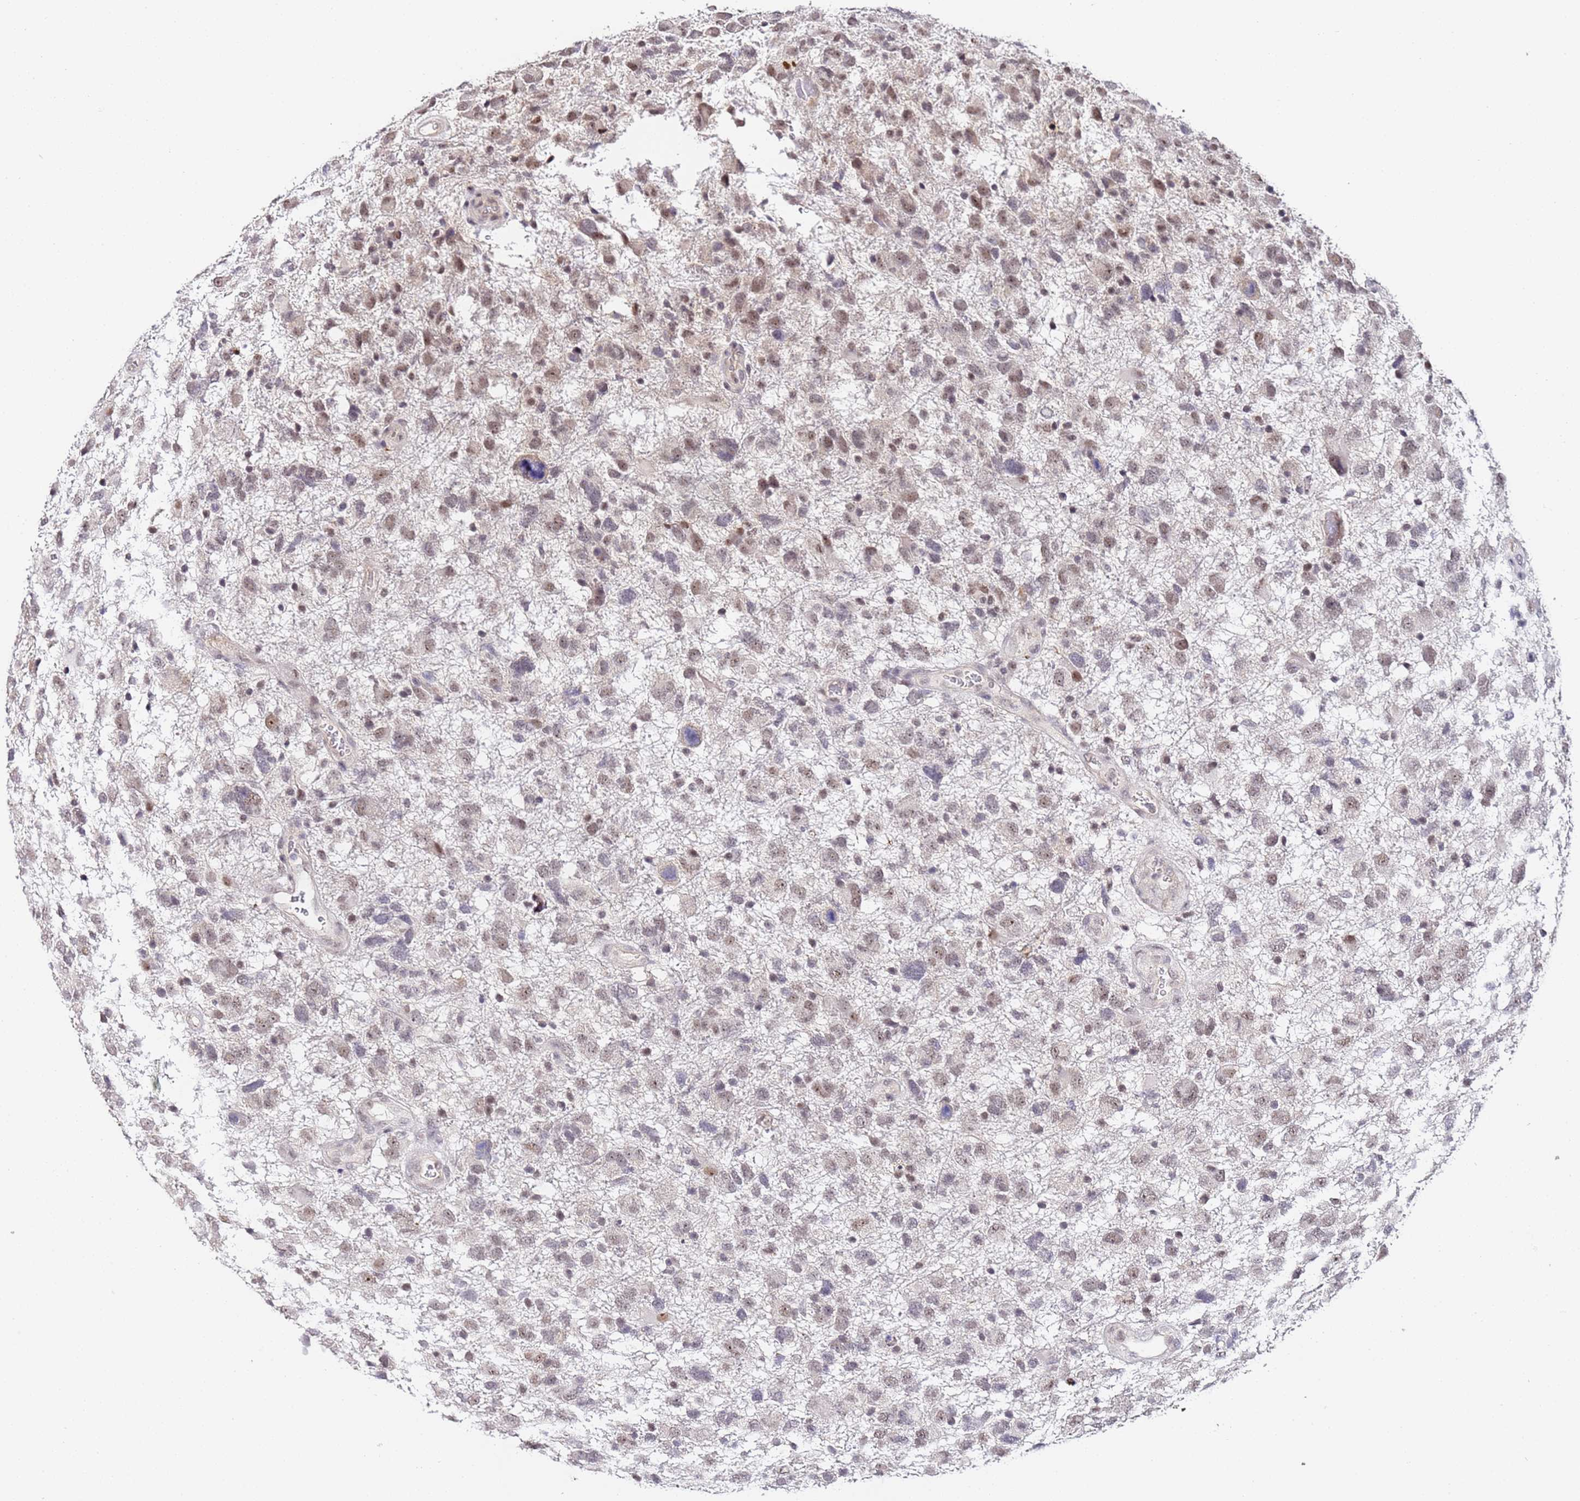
{"staining": {"intensity": "moderate", "quantity": "25%-75%", "location": "nuclear"}, "tissue": "glioma", "cell_type": "Tumor cells", "image_type": "cancer", "snomed": [{"axis": "morphology", "description": "Glioma, malignant, High grade"}, {"axis": "topography", "description": "Brain"}], "caption": "Immunohistochemistry (IHC) image of neoplastic tissue: glioma stained using immunohistochemistry (IHC) demonstrates medium levels of moderate protein expression localized specifically in the nuclear of tumor cells, appearing as a nuclear brown color.", "gene": "LSM3", "patient": {"sex": "male", "age": 61}}